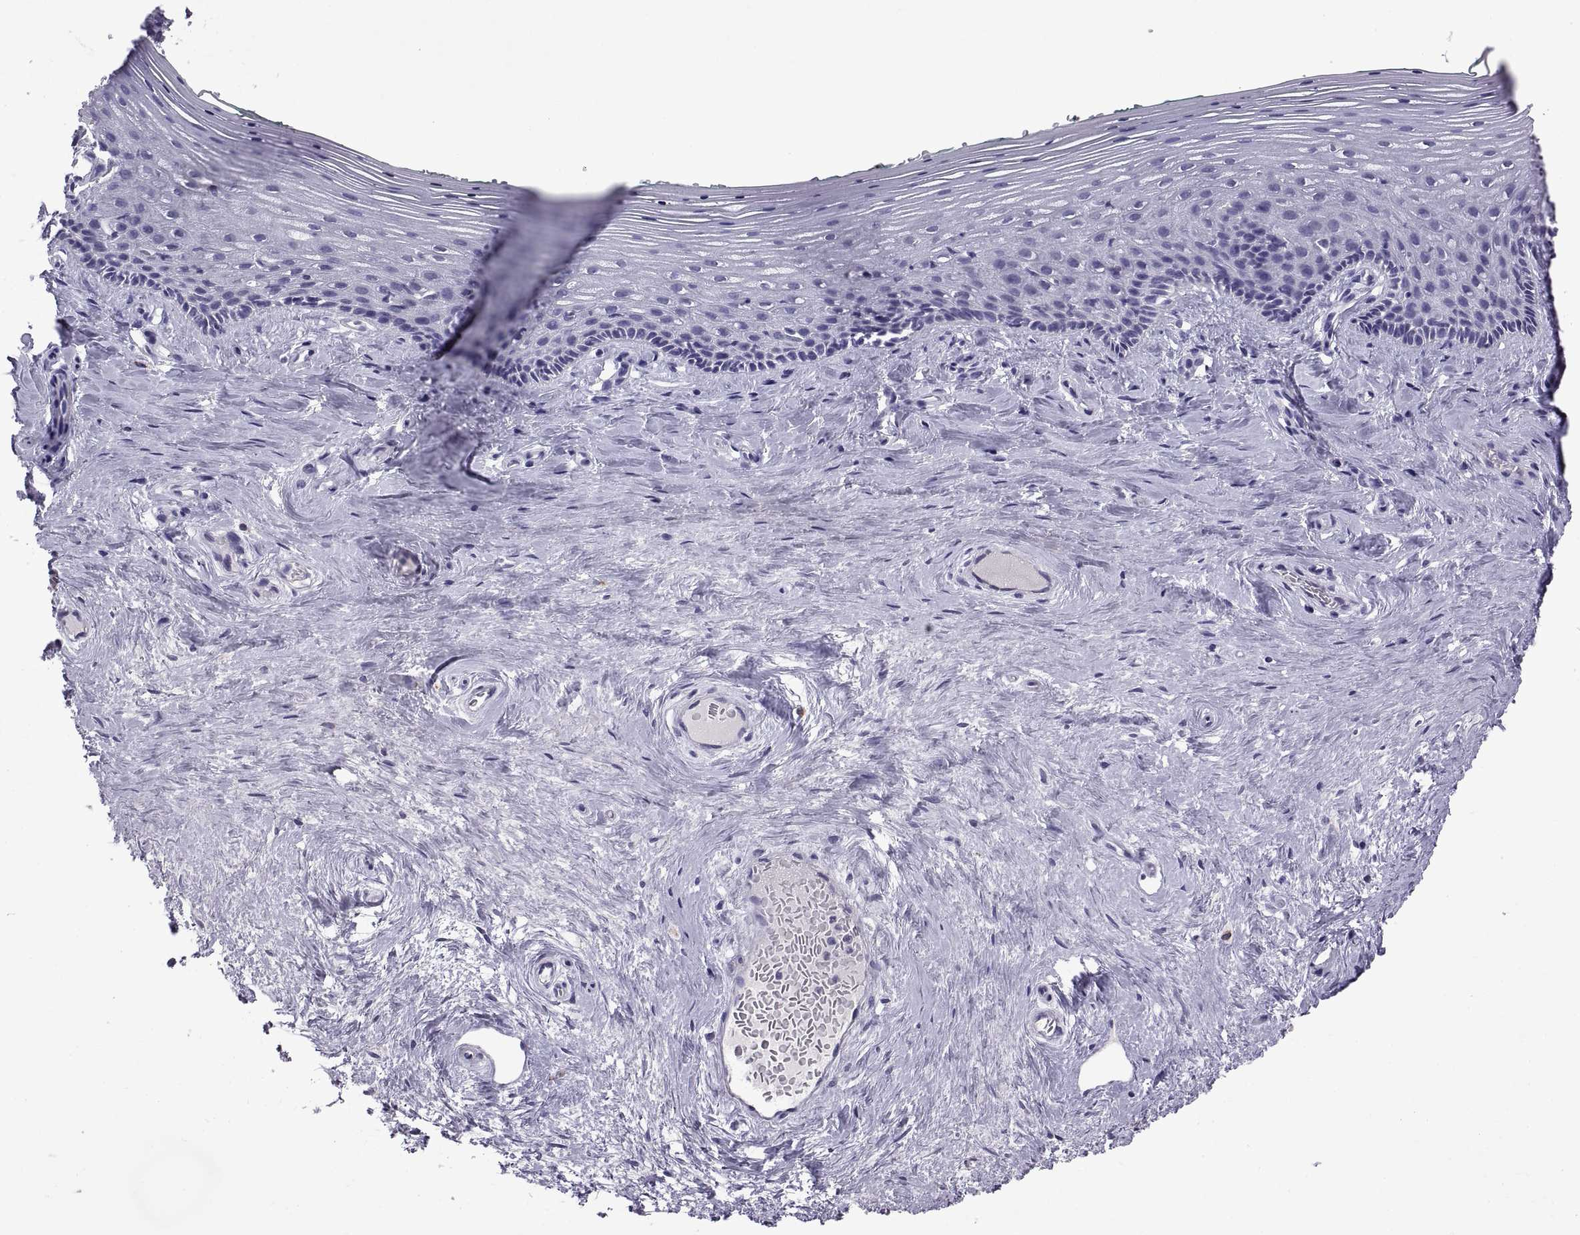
{"staining": {"intensity": "negative", "quantity": "none", "location": "none"}, "tissue": "vagina", "cell_type": "Squamous epithelial cells", "image_type": "normal", "snomed": [{"axis": "morphology", "description": "Normal tissue, NOS"}, {"axis": "topography", "description": "Vagina"}], "caption": "The IHC photomicrograph has no significant staining in squamous epithelial cells of vagina. (Immunohistochemistry, brightfield microscopy, high magnification).", "gene": "MAGEB18", "patient": {"sex": "female", "age": 45}}